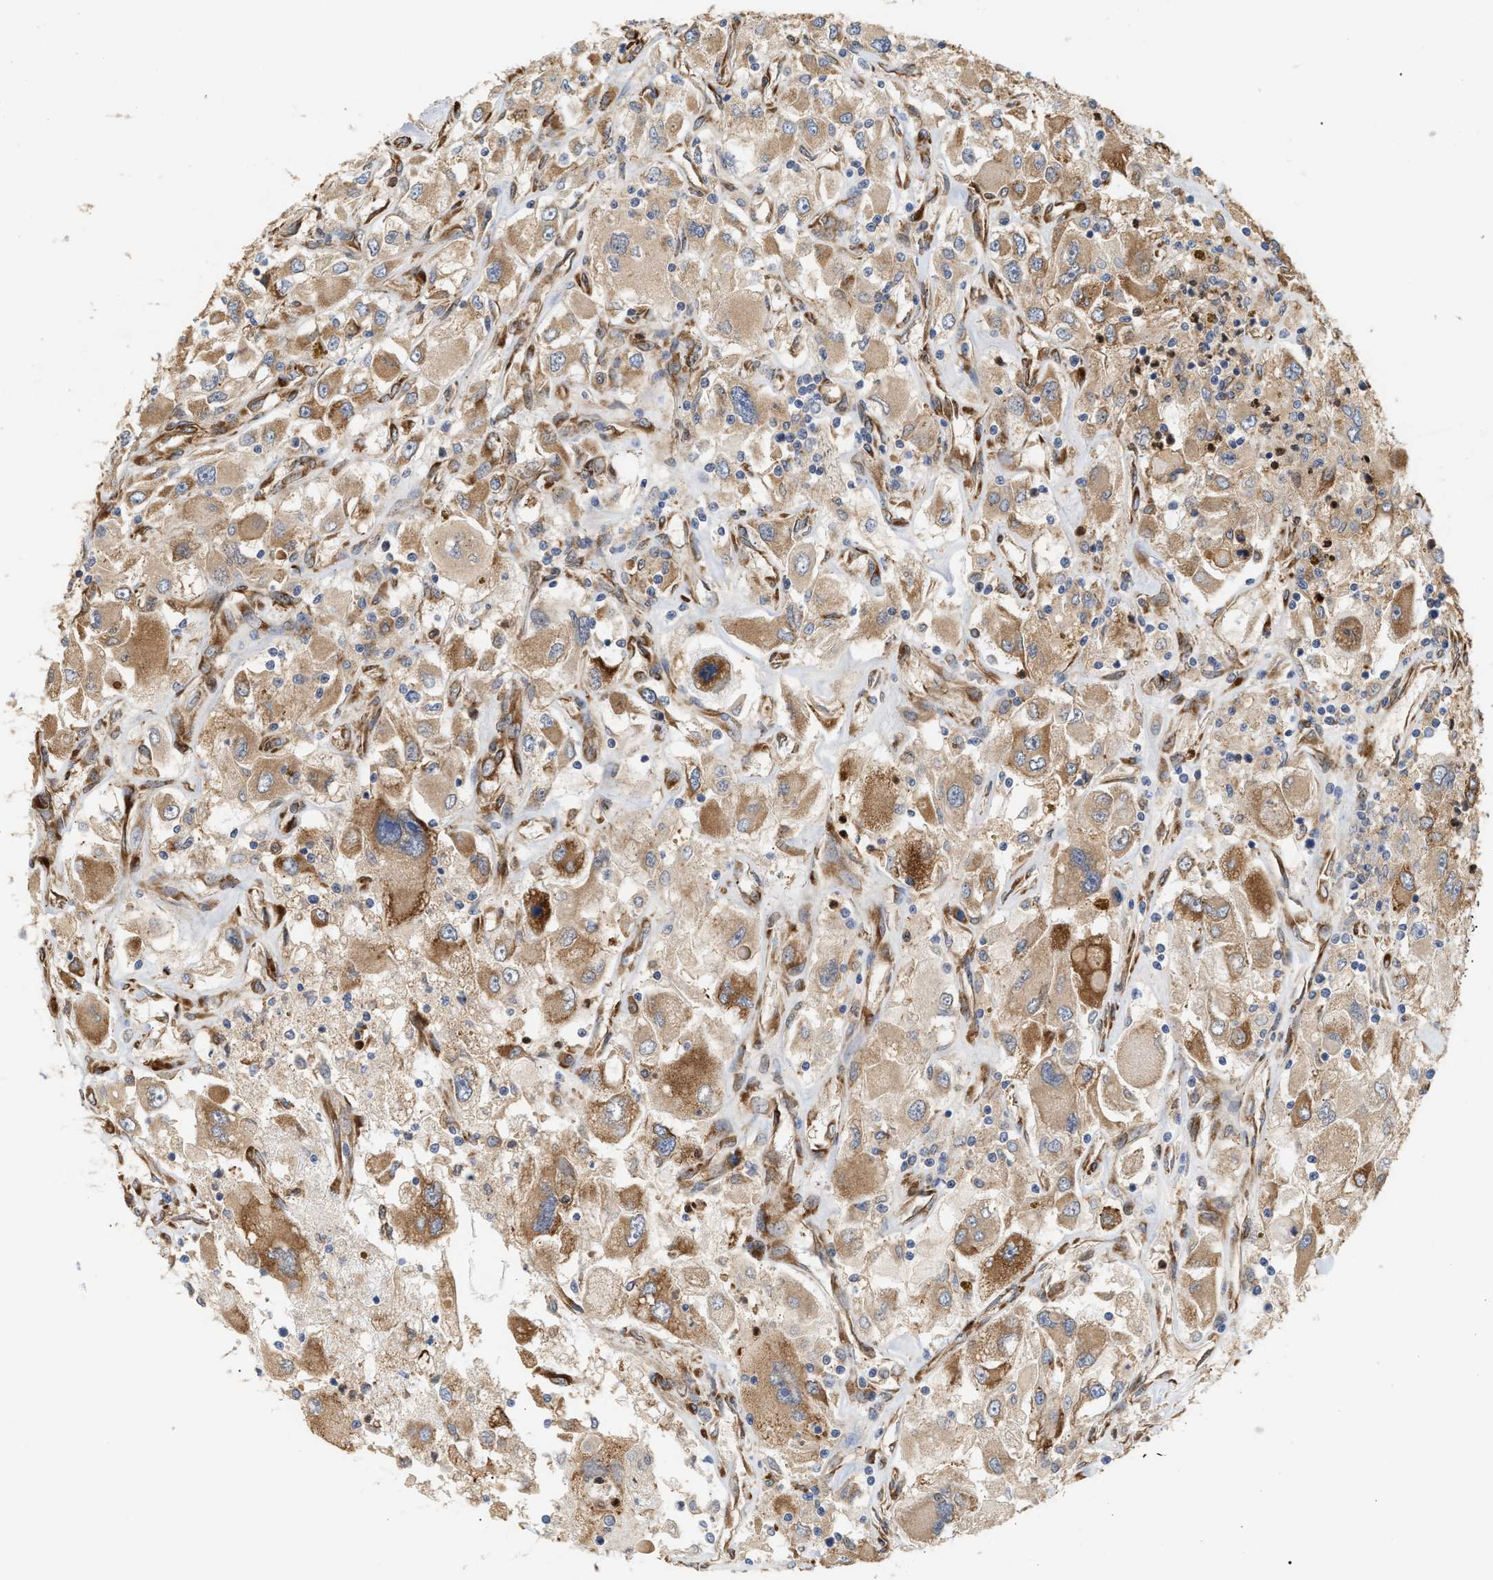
{"staining": {"intensity": "moderate", "quantity": ">75%", "location": "cytoplasmic/membranous"}, "tissue": "renal cancer", "cell_type": "Tumor cells", "image_type": "cancer", "snomed": [{"axis": "morphology", "description": "Adenocarcinoma, NOS"}, {"axis": "topography", "description": "Kidney"}], "caption": "IHC of adenocarcinoma (renal) displays medium levels of moderate cytoplasmic/membranous staining in about >75% of tumor cells. The staining was performed using DAB (3,3'-diaminobenzidine) to visualize the protein expression in brown, while the nuclei were stained in blue with hematoxylin (Magnification: 20x).", "gene": "PLCD1", "patient": {"sex": "female", "age": 52}}